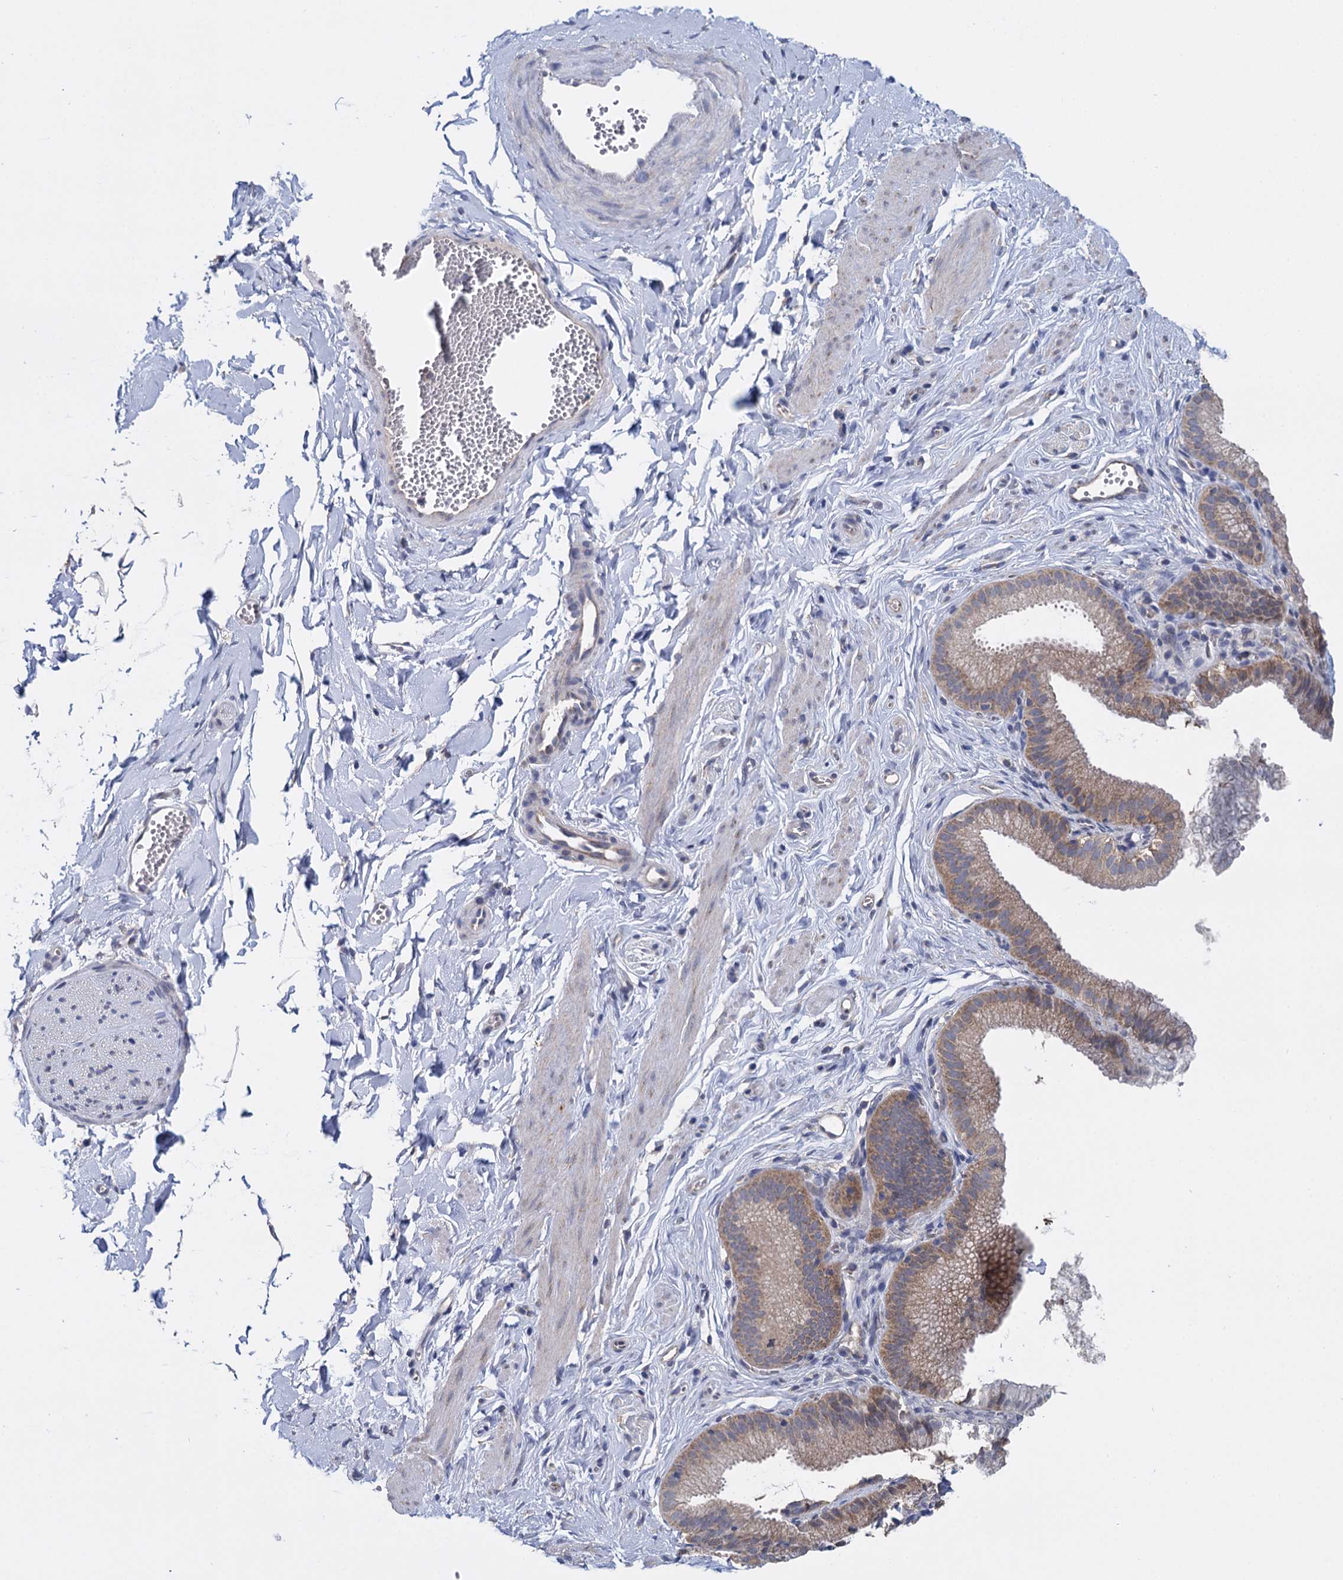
{"staining": {"intensity": "negative", "quantity": "none", "location": "none"}, "tissue": "adipose tissue", "cell_type": "Adipocytes", "image_type": "normal", "snomed": [{"axis": "morphology", "description": "Normal tissue, NOS"}, {"axis": "topography", "description": "Gallbladder"}, {"axis": "topography", "description": "Peripheral nerve tissue"}], "caption": "Protein analysis of unremarkable adipose tissue exhibits no significant positivity in adipocytes. The staining is performed using DAB (3,3'-diaminobenzidine) brown chromogen with nuclei counter-stained in using hematoxylin.", "gene": "GSTM2", "patient": {"sex": "male", "age": 38}}